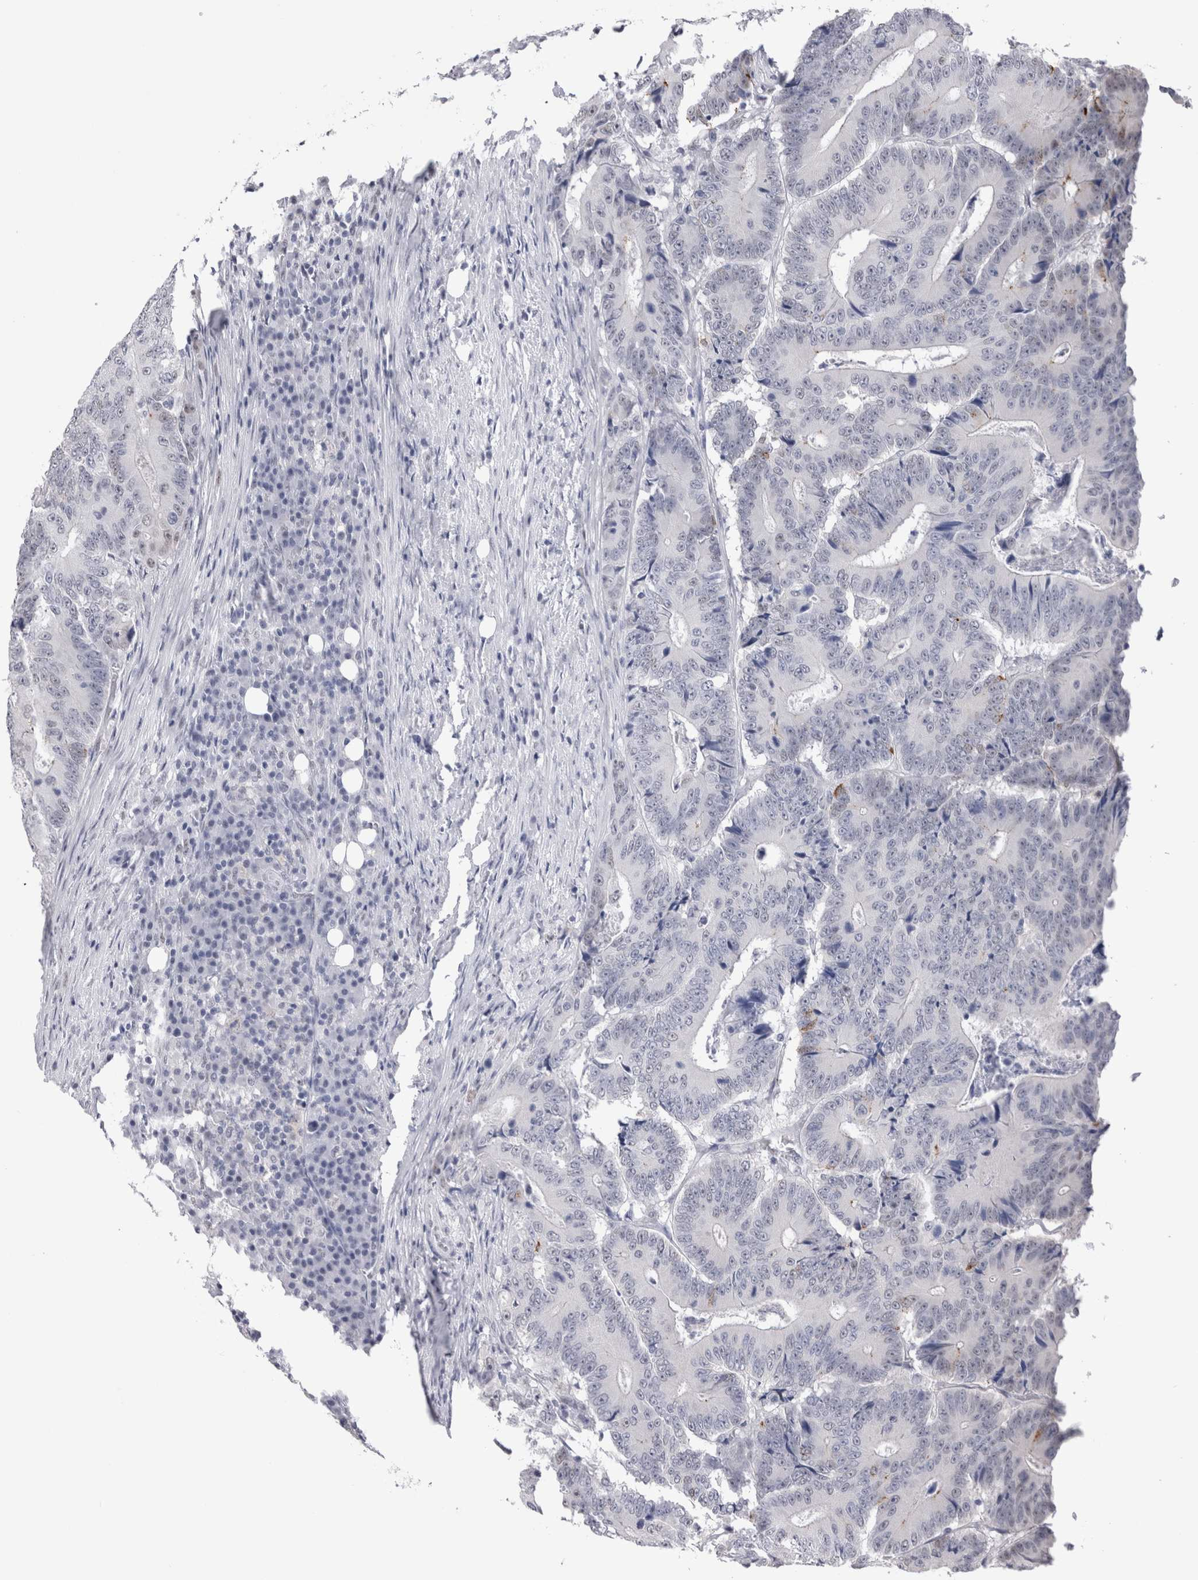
{"staining": {"intensity": "strong", "quantity": "25%-75%", "location": "nuclear"}, "tissue": "colorectal cancer", "cell_type": "Tumor cells", "image_type": "cancer", "snomed": [{"axis": "morphology", "description": "Adenocarcinoma, NOS"}, {"axis": "topography", "description": "Colon"}], "caption": "A brown stain labels strong nuclear positivity of a protein in adenocarcinoma (colorectal) tumor cells.", "gene": "RBM6", "patient": {"sex": "male", "age": 83}}